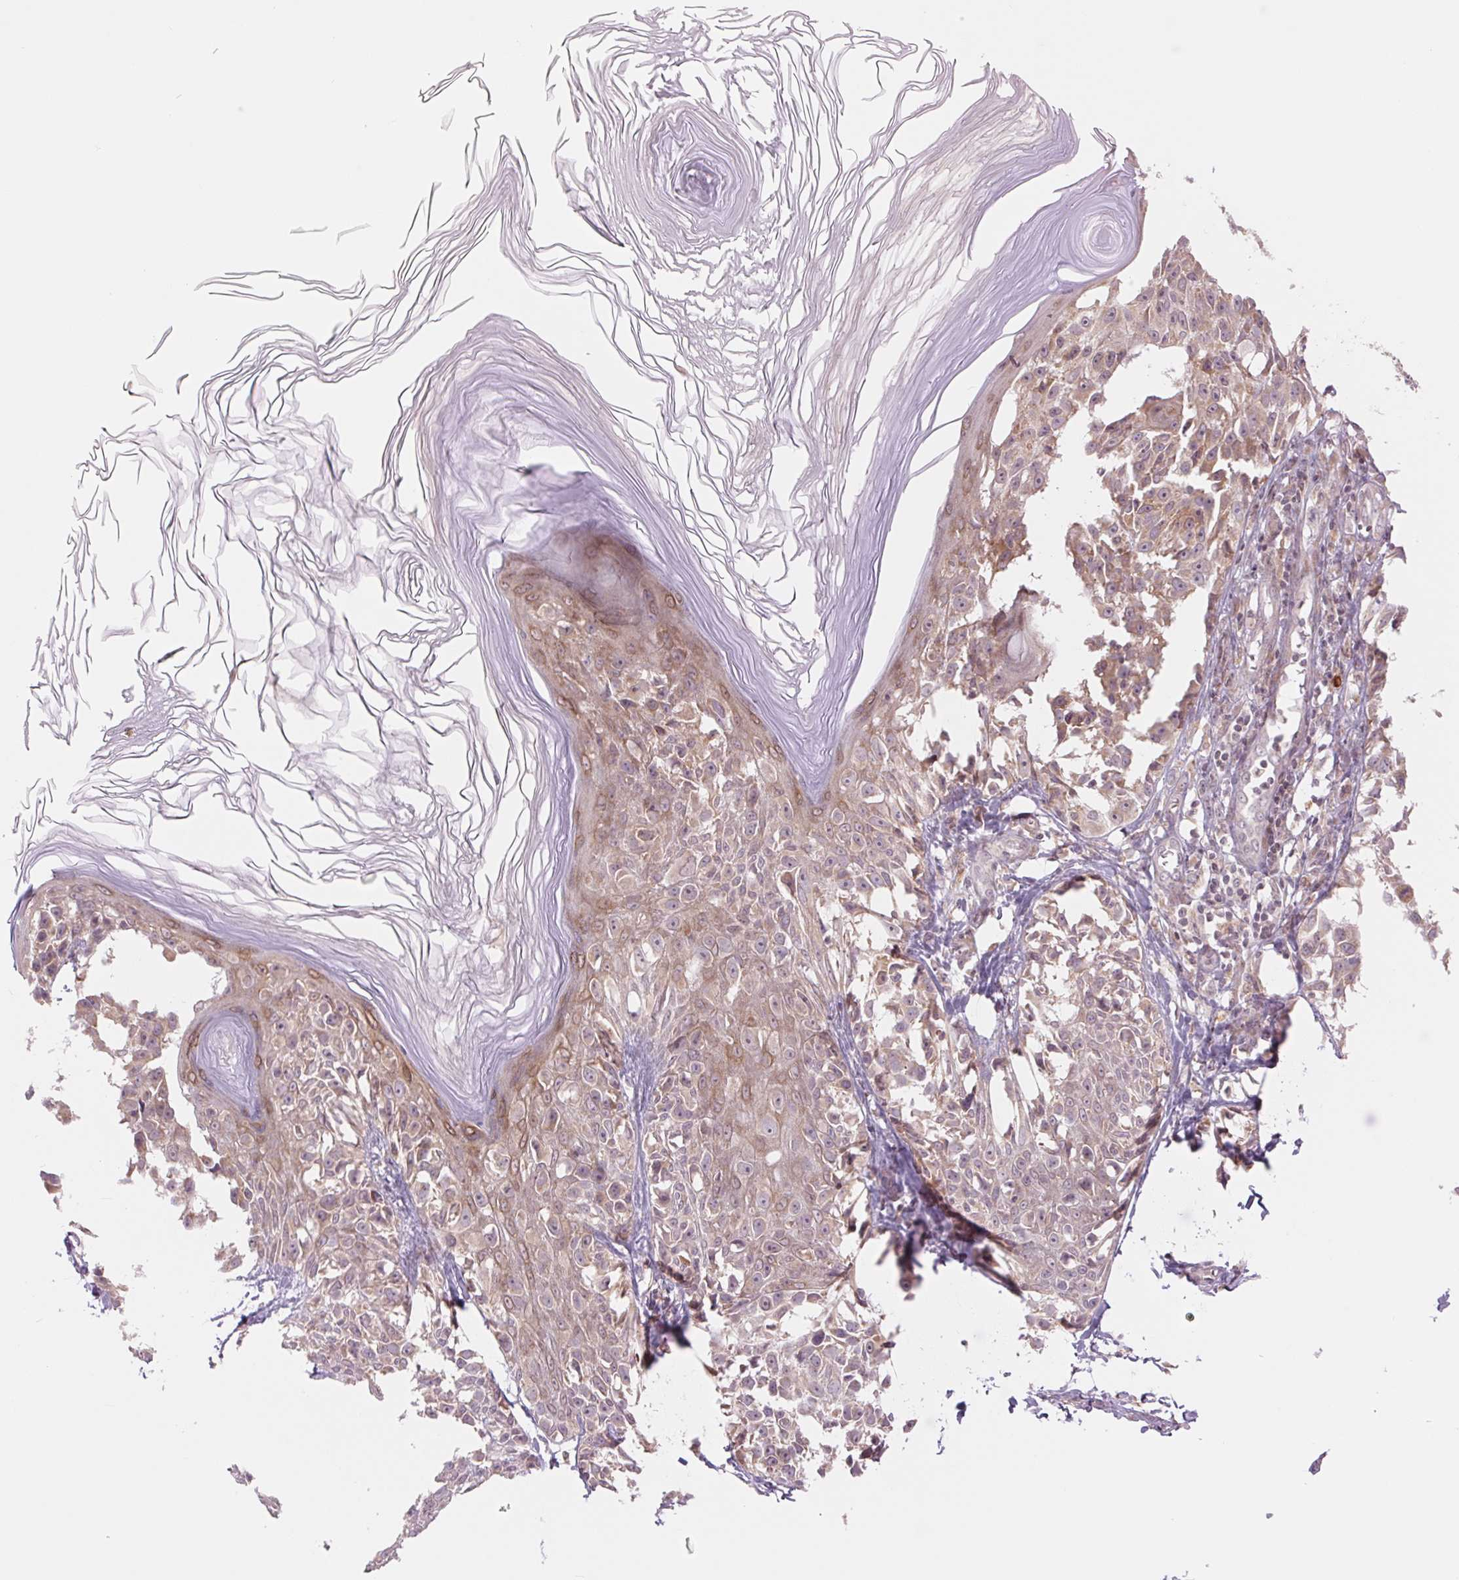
{"staining": {"intensity": "weak", "quantity": ">75%", "location": "cytoplasmic/membranous"}, "tissue": "melanoma", "cell_type": "Tumor cells", "image_type": "cancer", "snomed": [{"axis": "morphology", "description": "Malignant melanoma, NOS"}, {"axis": "topography", "description": "Skin"}], "caption": "Weak cytoplasmic/membranous positivity for a protein is present in about >75% of tumor cells of malignant melanoma using immunohistochemistry (IHC).", "gene": "TECR", "patient": {"sex": "male", "age": 73}}